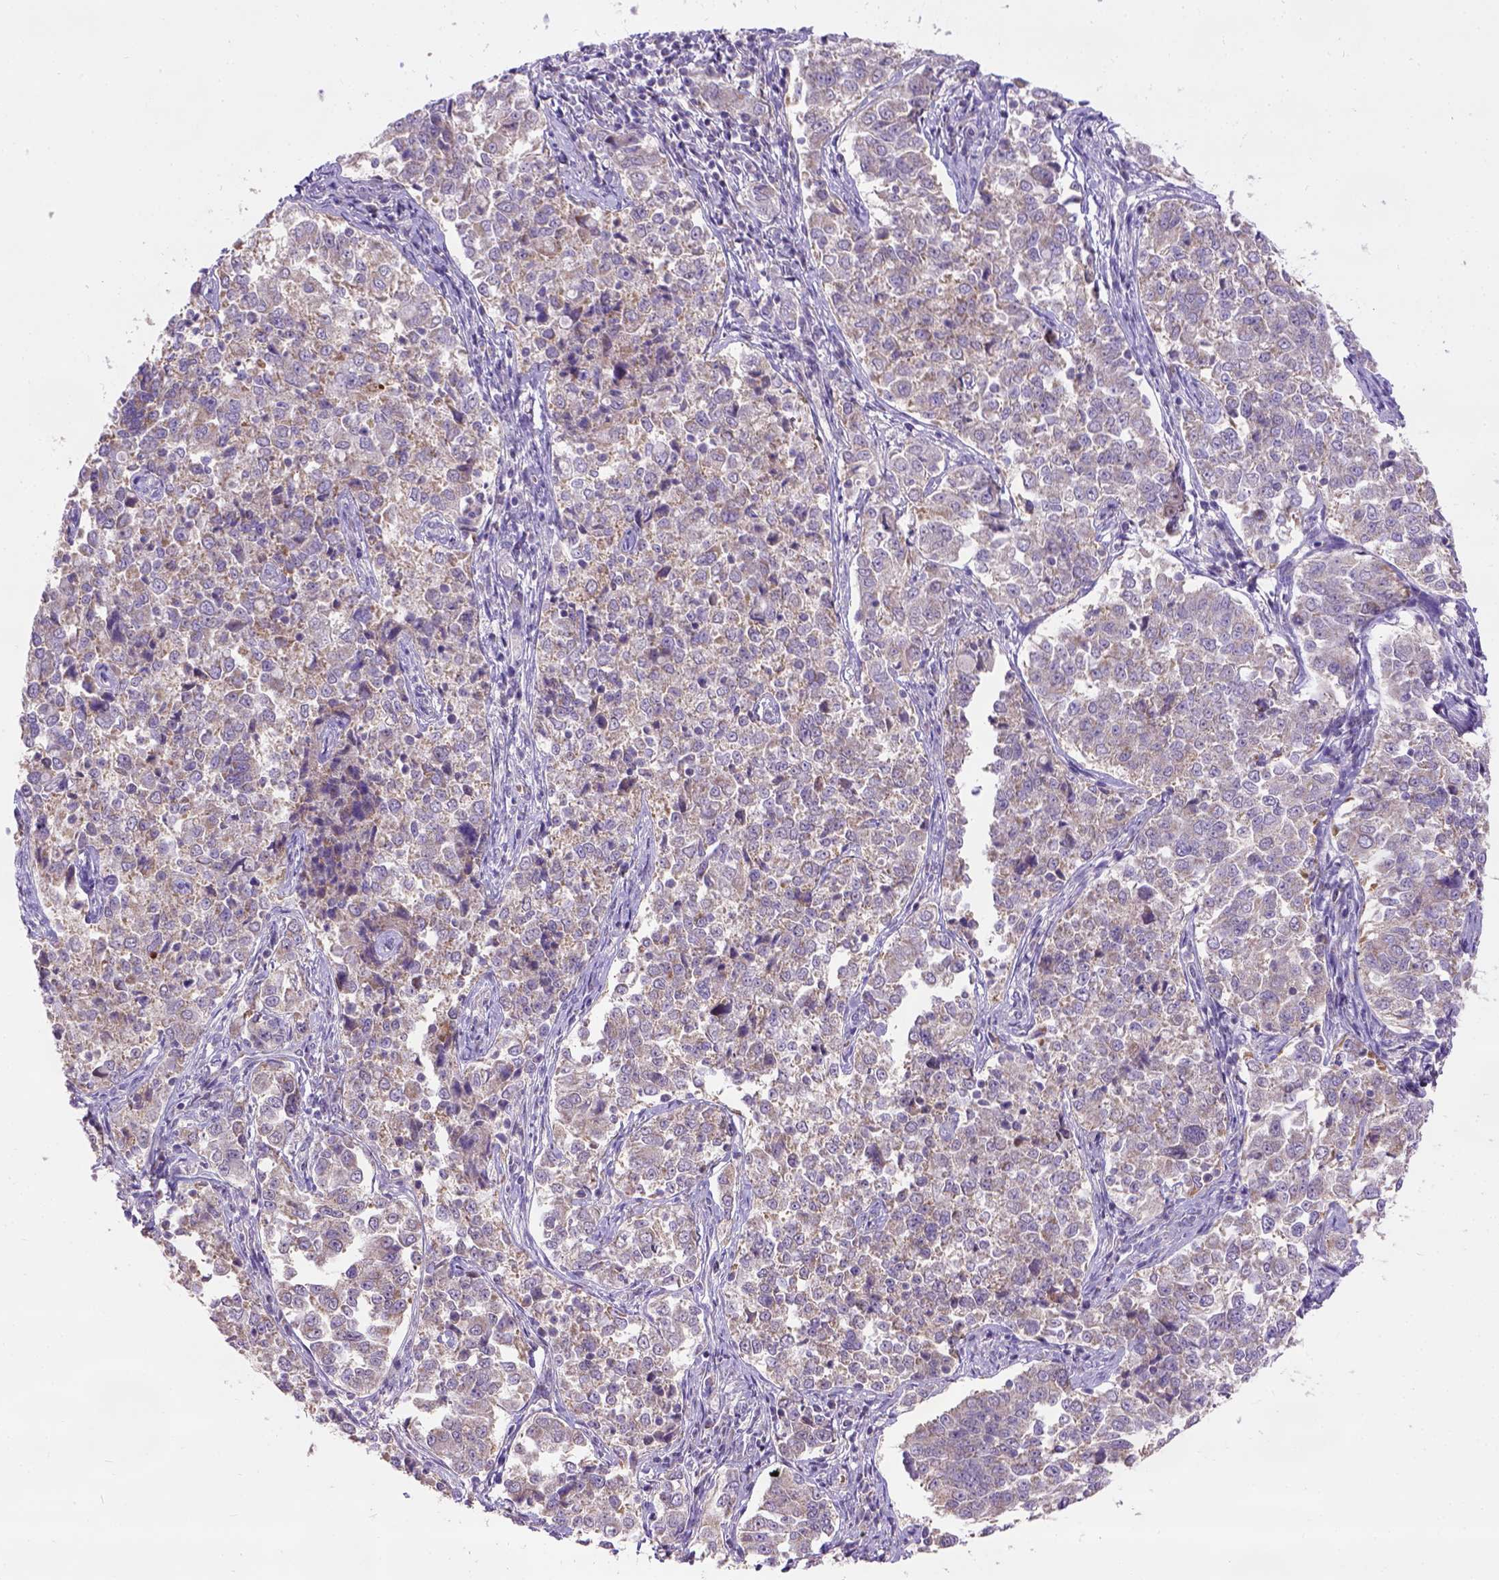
{"staining": {"intensity": "weak", "quantity": ">75%", "location": "cytoplasmic/membranous"}, "tissue": "endometrial cancer", "cell_type": "Tumor cells", "image_type": "cancer", "snomed": [{"axis": "morphology", "description": "Adenocarcinoma, NOS"}, {"axis": "topography", "description": "Endometrium"}], "caption": "High-magnification brightfield microscopy of endometrial cancer (adenocarcinoma) stained with DAB (3,3'-diaminobenzidine) (brown) and counterstained with hematoxylin (blue). tumor cells exhibit weak cytoplasmic/membranous staining is appreciated in about>75% of cells.", "gene": "L2HGDH", "patient": {"sex": "female", "age": 43}}